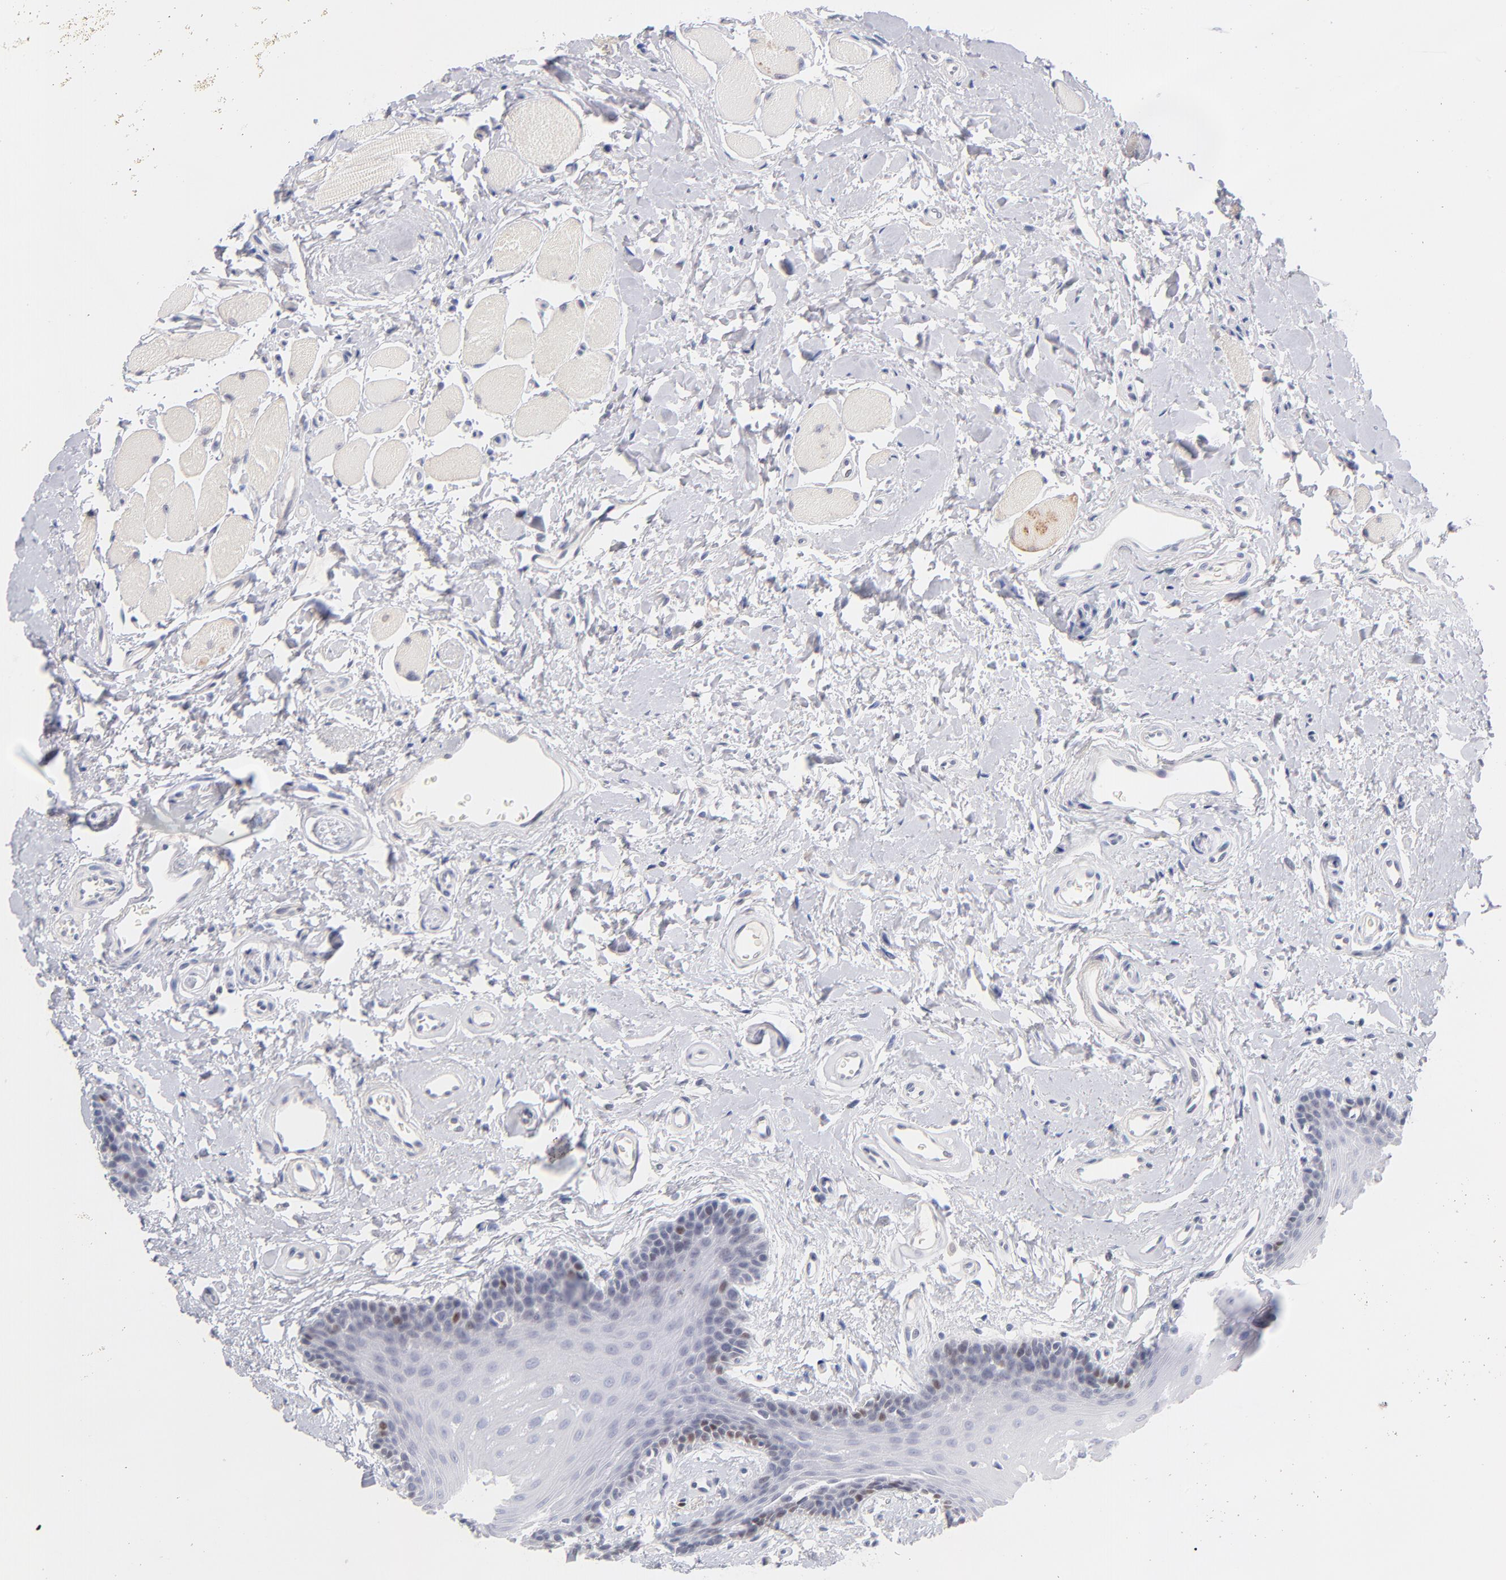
{"staining": {"intensity": "moderate", "quantity": "<25%", "location": "nuclear"}, "tissue": "oral mucosa", "cell_type": "Squamous epithelial cells", "image_type": "normal", "snomed": [{"axis": "morphology", "description": "Normal tissue, NOS"}, {"axis": "topography", "description": "Oral tissue"}], "caption": "An image of human oral mucosa stained for a protein displays moderate nuclear brown staining in squamous epithelial cells. (IHC, brightfield microscopy, high magnification).", "gene": "PARP1", "patient": {"sex": "male", "age": 62}}